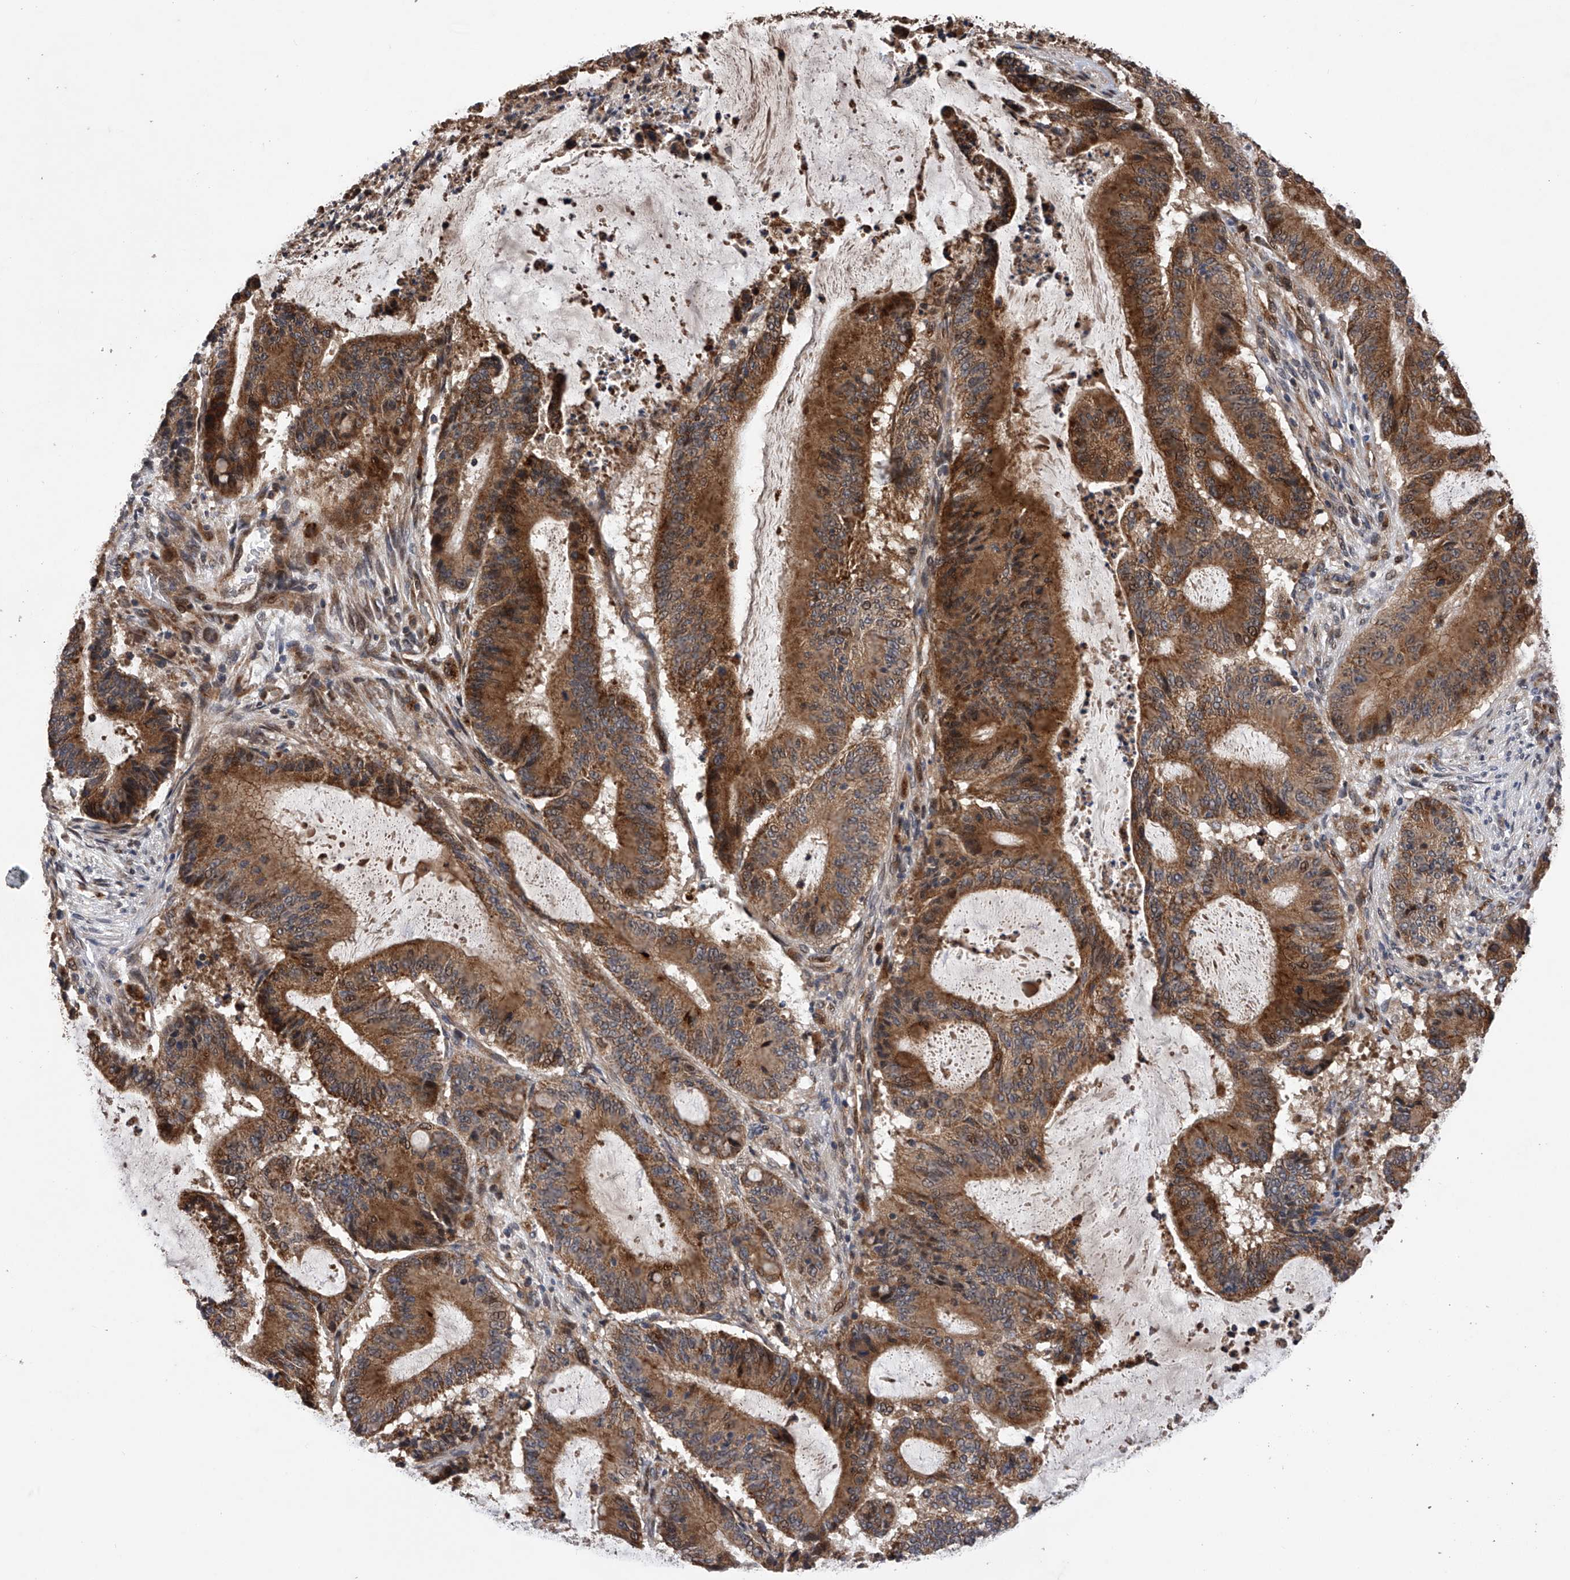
{"staining": {"intensity": "moderate", "quantity": ">75%", "location": "cytoplasmic/membranous,nuclear"}, "tissue": "liver cancer", "cell_type": "Tumor cells", "image_type": "cancer", "snomed": [{"axis": "morphology", "description": "Normal tissue, NOS"}, {"axis": "morphology", "description": "Cholangiocarcinoma"}, {"axis": "topography", "description": "Liver"}, {"axis": "topography", "description": "Peripheral nerve tissue"}], "caption": "Human liver cancer (cholangiocarcinoma) stained with a brown dye reveals moderate cytoplasmic/membranous and nuclear positive staining in approximately >75% of tumor cells.", "gene": "MAP3K11", "patient": {"sex": "female", "age": 73}}